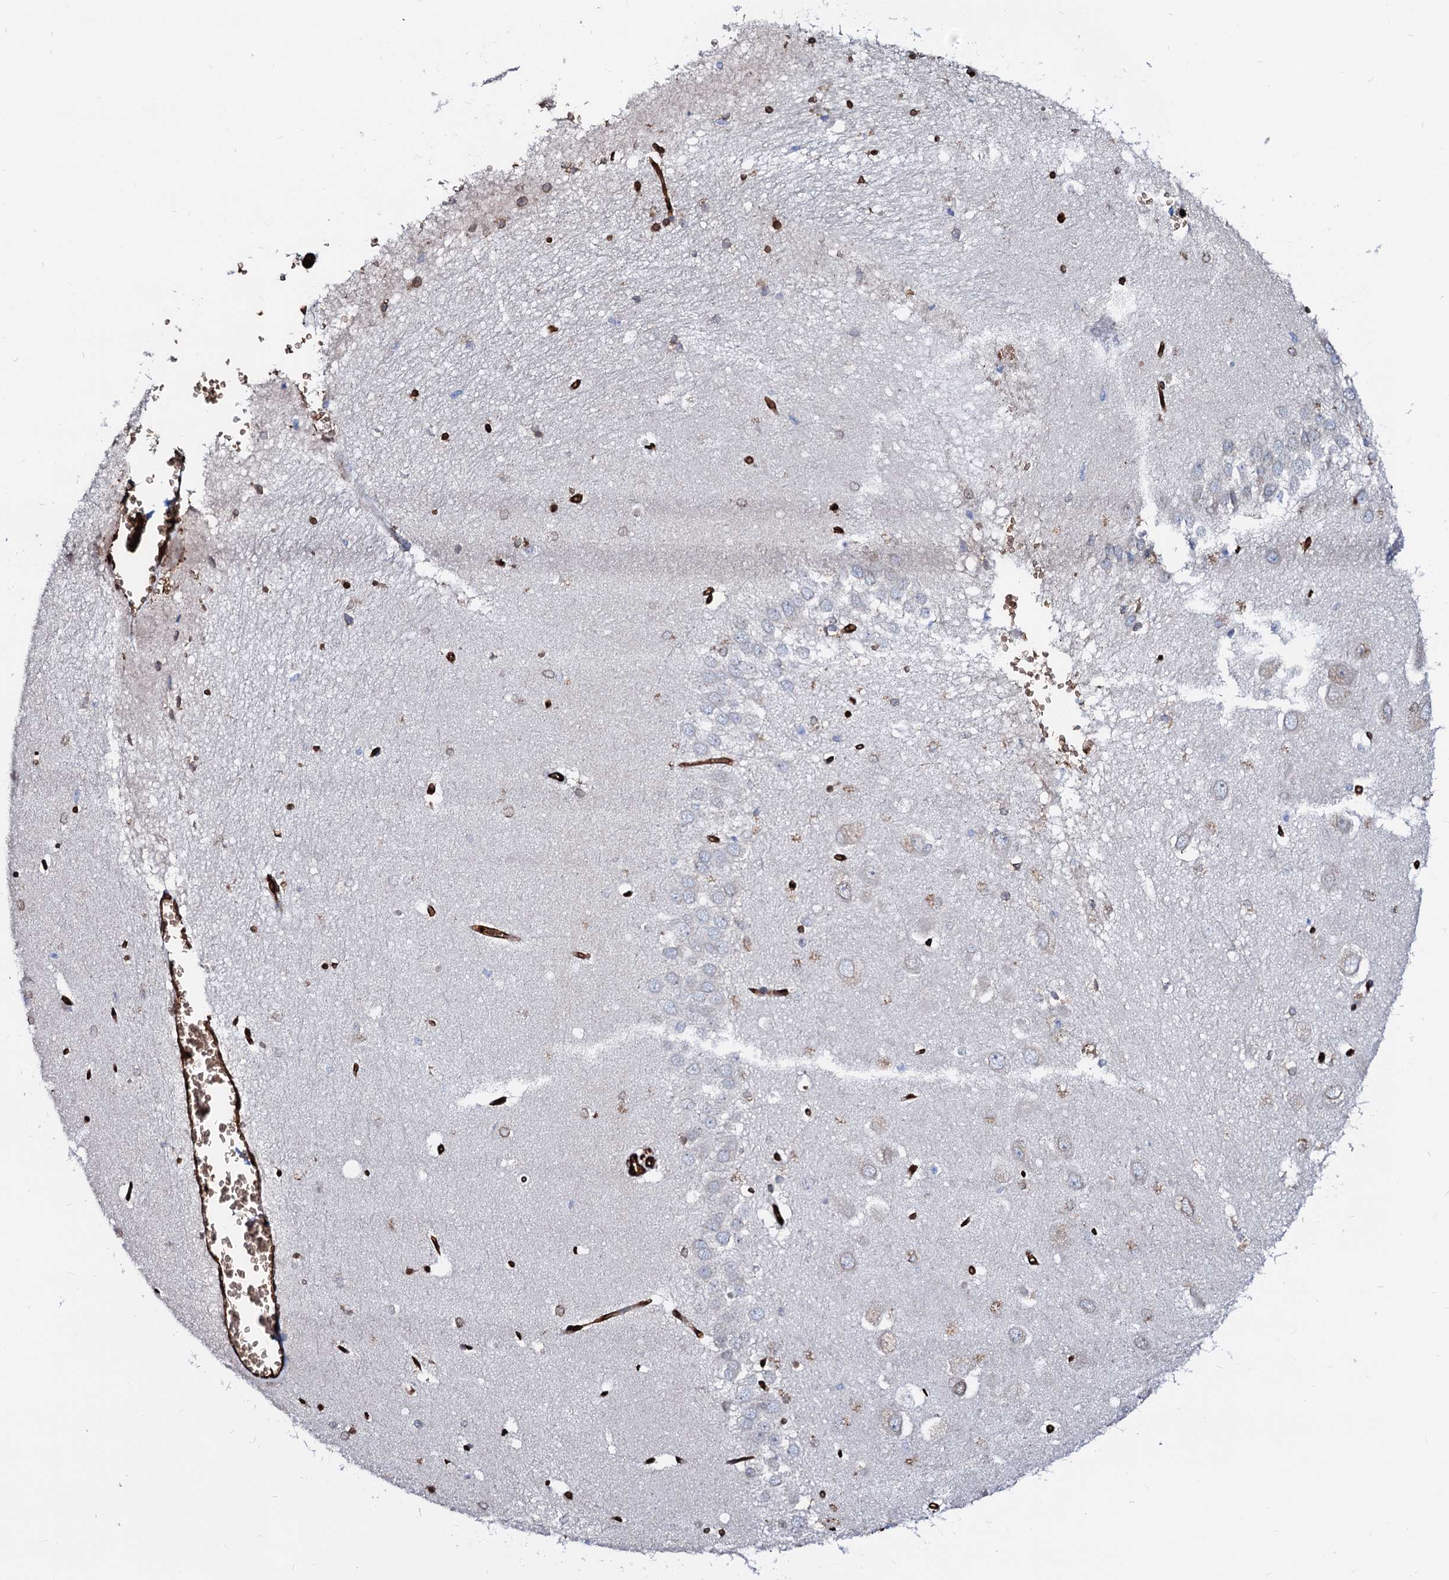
{"staining": {"intensity": "moderate", "quantity": ">75%", "location": "cytoplasmic/membranous,nuclear"}, "tissue": "hippocampus", "cell_type": "Glial cells", "image_type": "normal", "snomed": [{"axis": "morphology", "description": "Normal tissue, NOS"}, {"axis": "topography", "description": "Hippocampus"}], "caption": "Immunohistochemical staining of normal human hippocampus demonstrates medium levels of moderate cytoplasmic/membranous,nuclear expression in about >75% of glial cells. Nuclei are stained in blue.", "gene": "NRP2", "patient": {"sex": "female", "age": 64}}